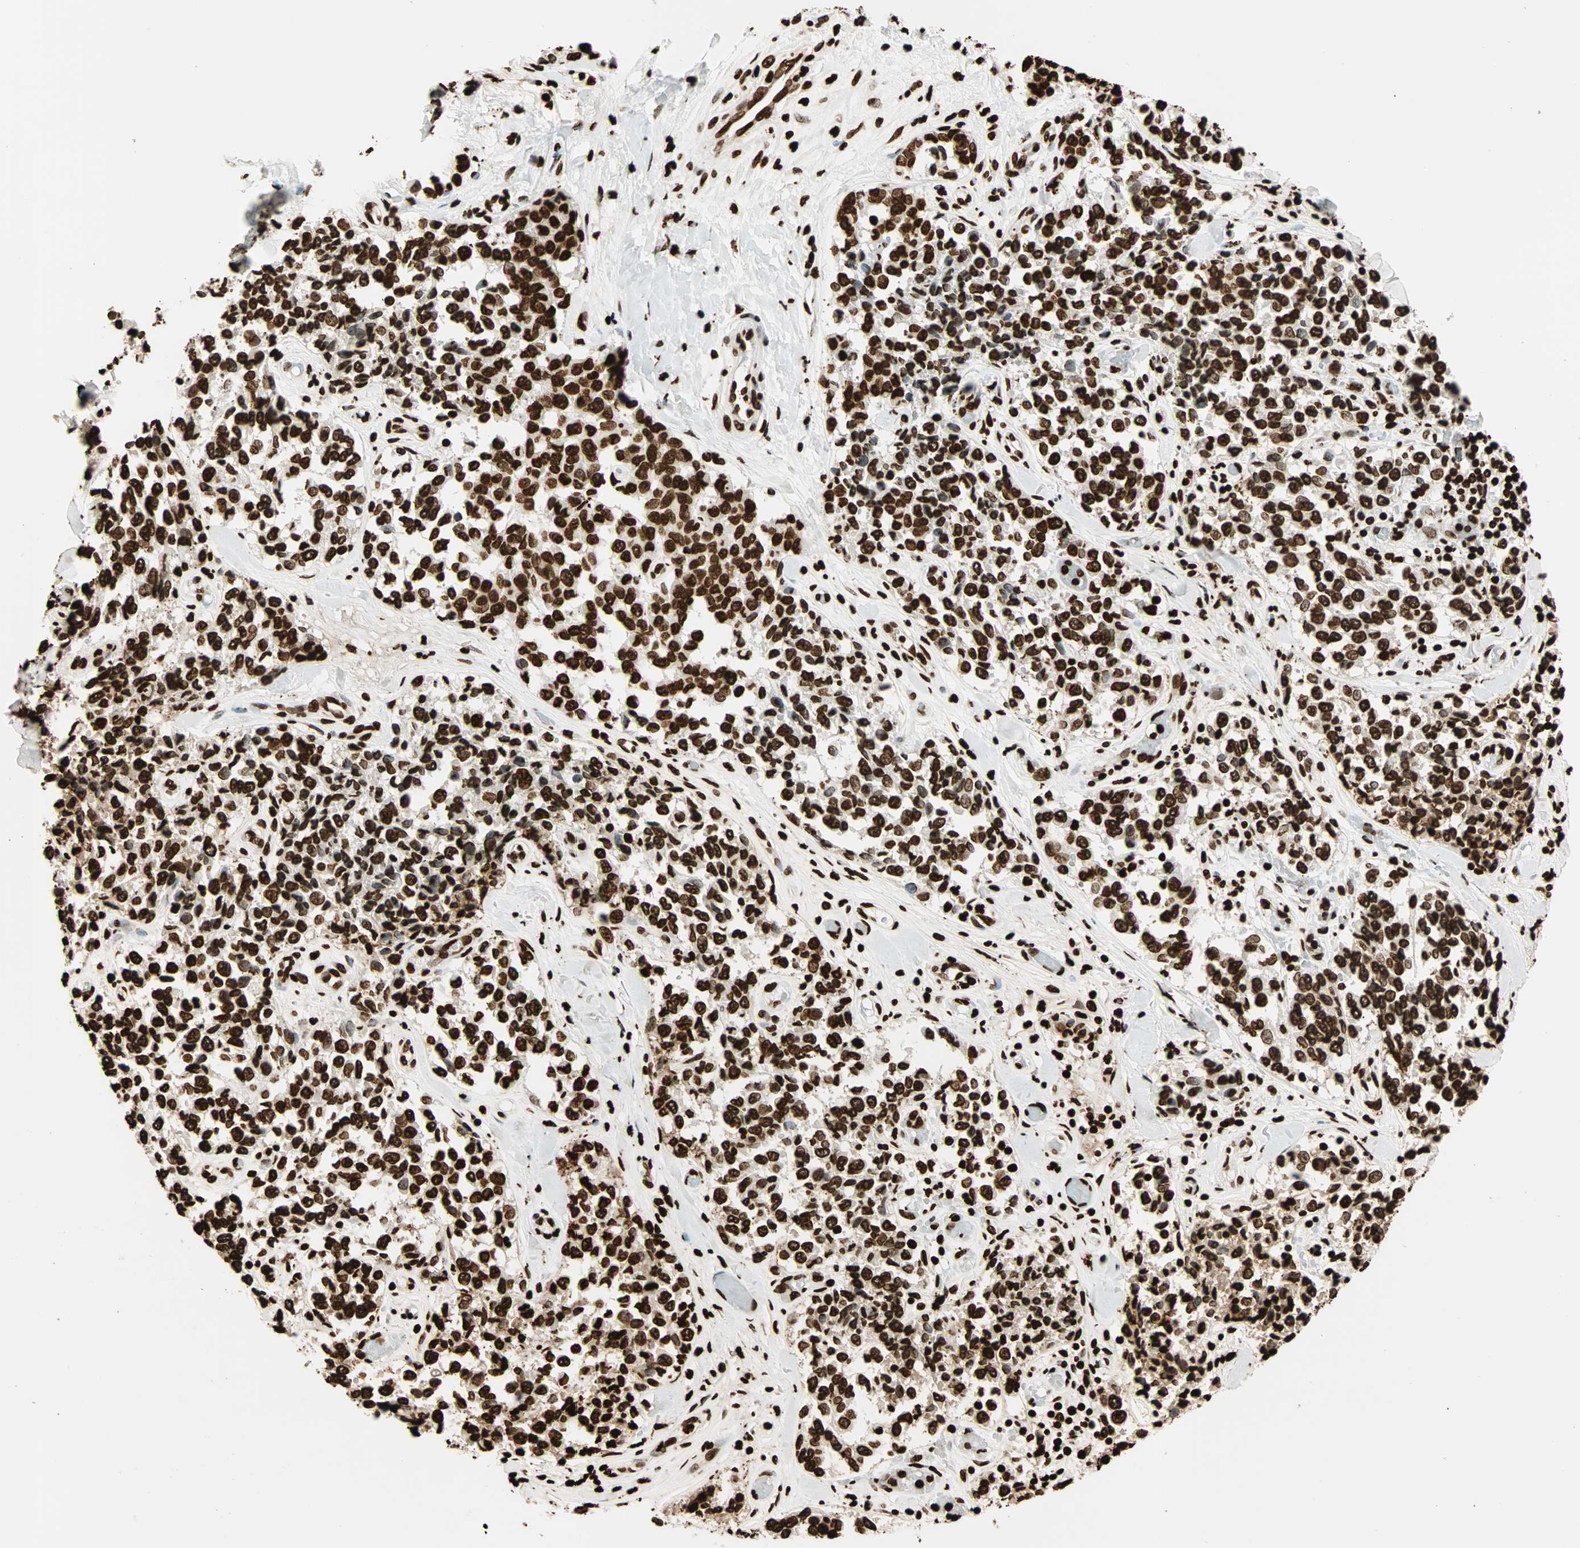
{"staining": {"intensity": "strong", "quantity": ">75%", "location": "nuclear"}, "tissue": "melanoma", "cell_type": "Tumor cells", "image_type": "cancer", "snomed": [{"axis": "morphology", "description": "Malignant melanoma, NOS"}, {"axis": "topography", "description": "Skin"}], "caption": "The micrograph shows immunohistochemical staining of melanoma. There is strong nuclear positivity is identified in about >75% of tumor cells.", "gene": "GLI2", "patient": {"sex": "female", "age": 64}}